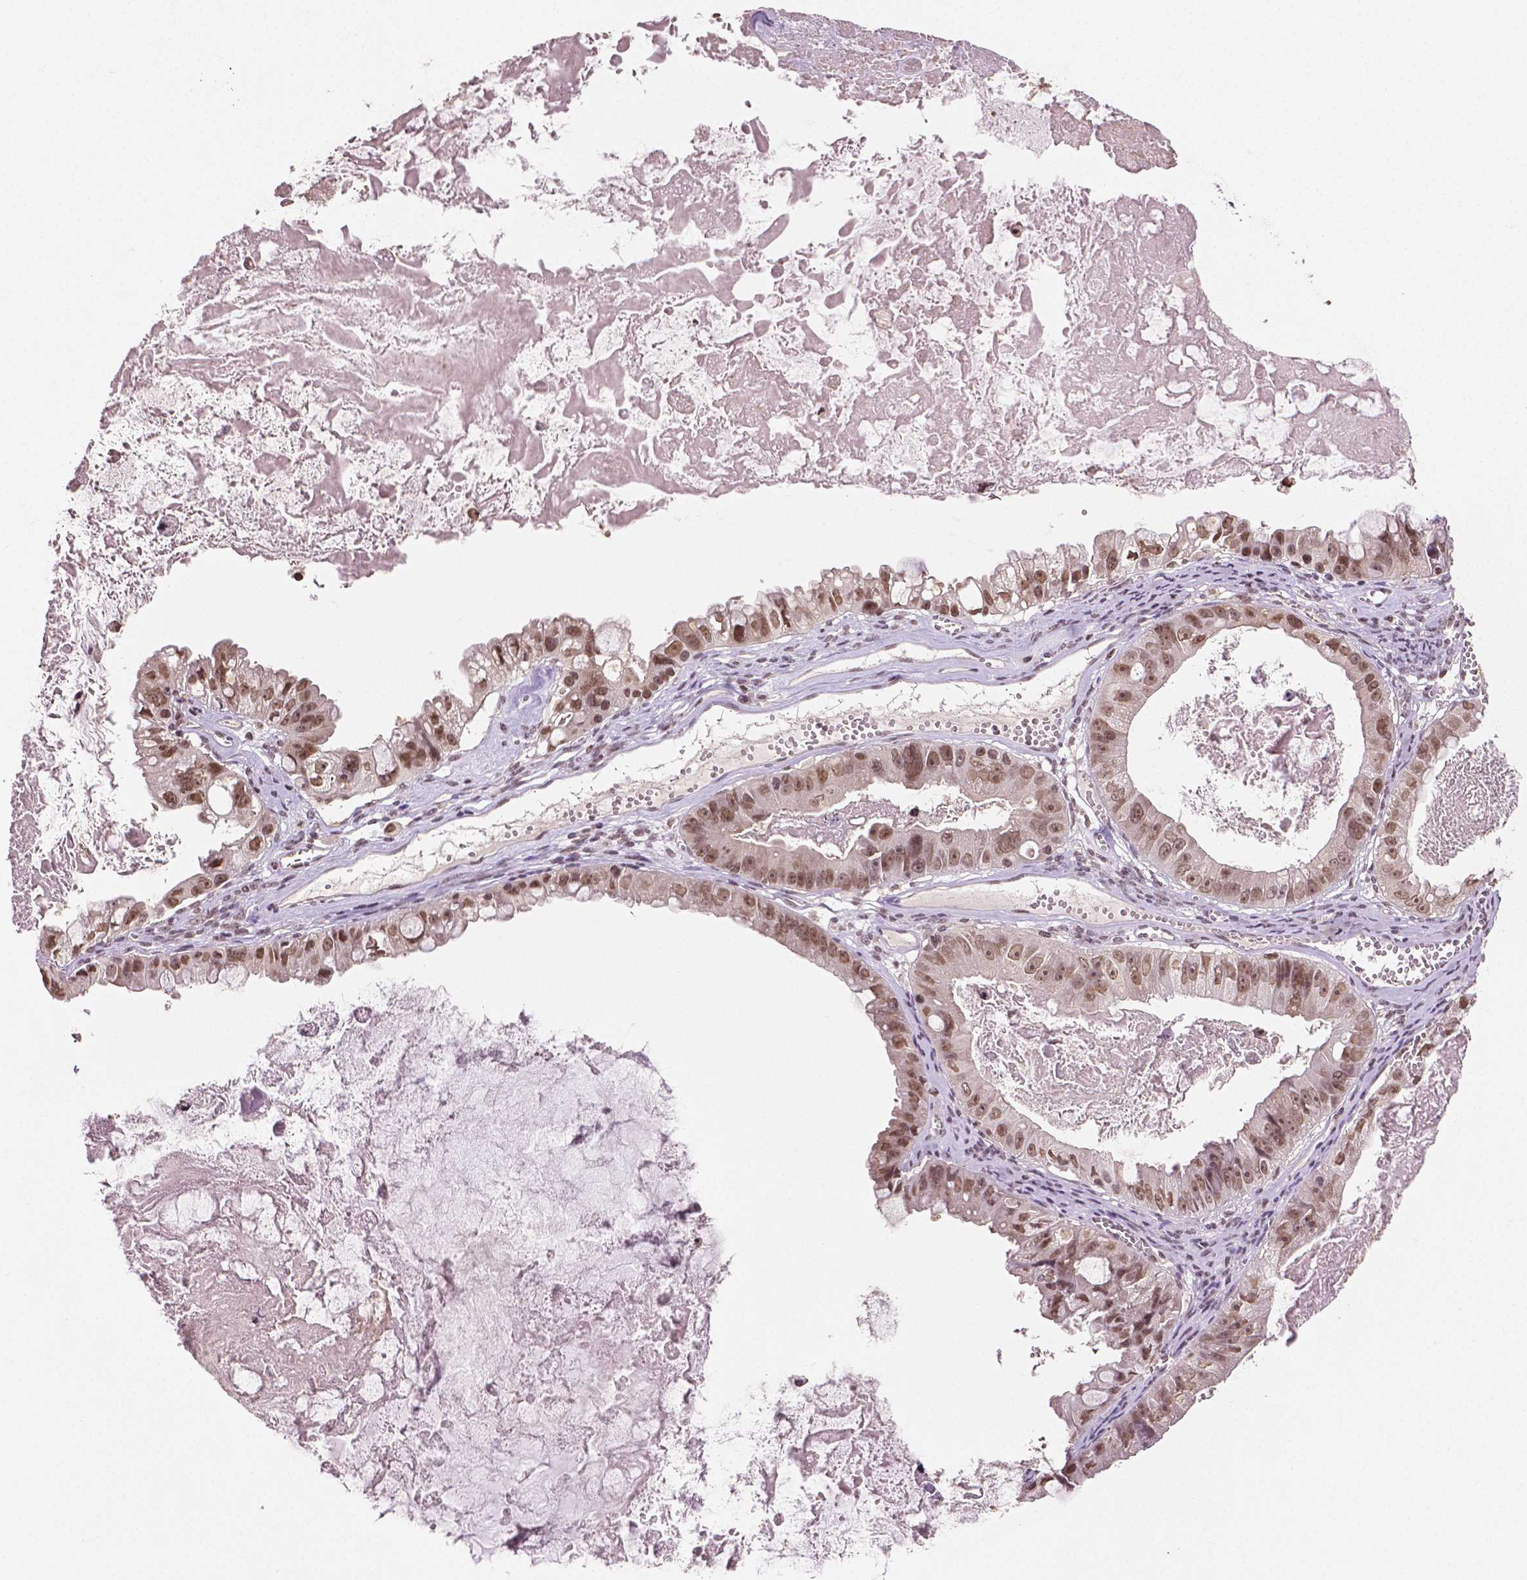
{"staining": {"intensity": "moderate", "quantity": ">75%", "location": "nuclear"}, "tissue": "ovarian cancer", "cell_type": "Tumor cells", "image_type": "cancer", "snomed": [{"axis": "morphology", "description": "Cystadenocarcinoma, mucinous, NOS"}, {"axis": "topography", "description": "Ovary"}], "caption": "Tumor cells reveal medium levels of moderate nuclear staining in about >75% of cells in ovarian cancer. (Stains: DAB in brown, nuclei in blue, Microscopy: brightfield microscopy at high magnification).", "gene": "DEK", "patient": {"sex": "female", "age": 61}}